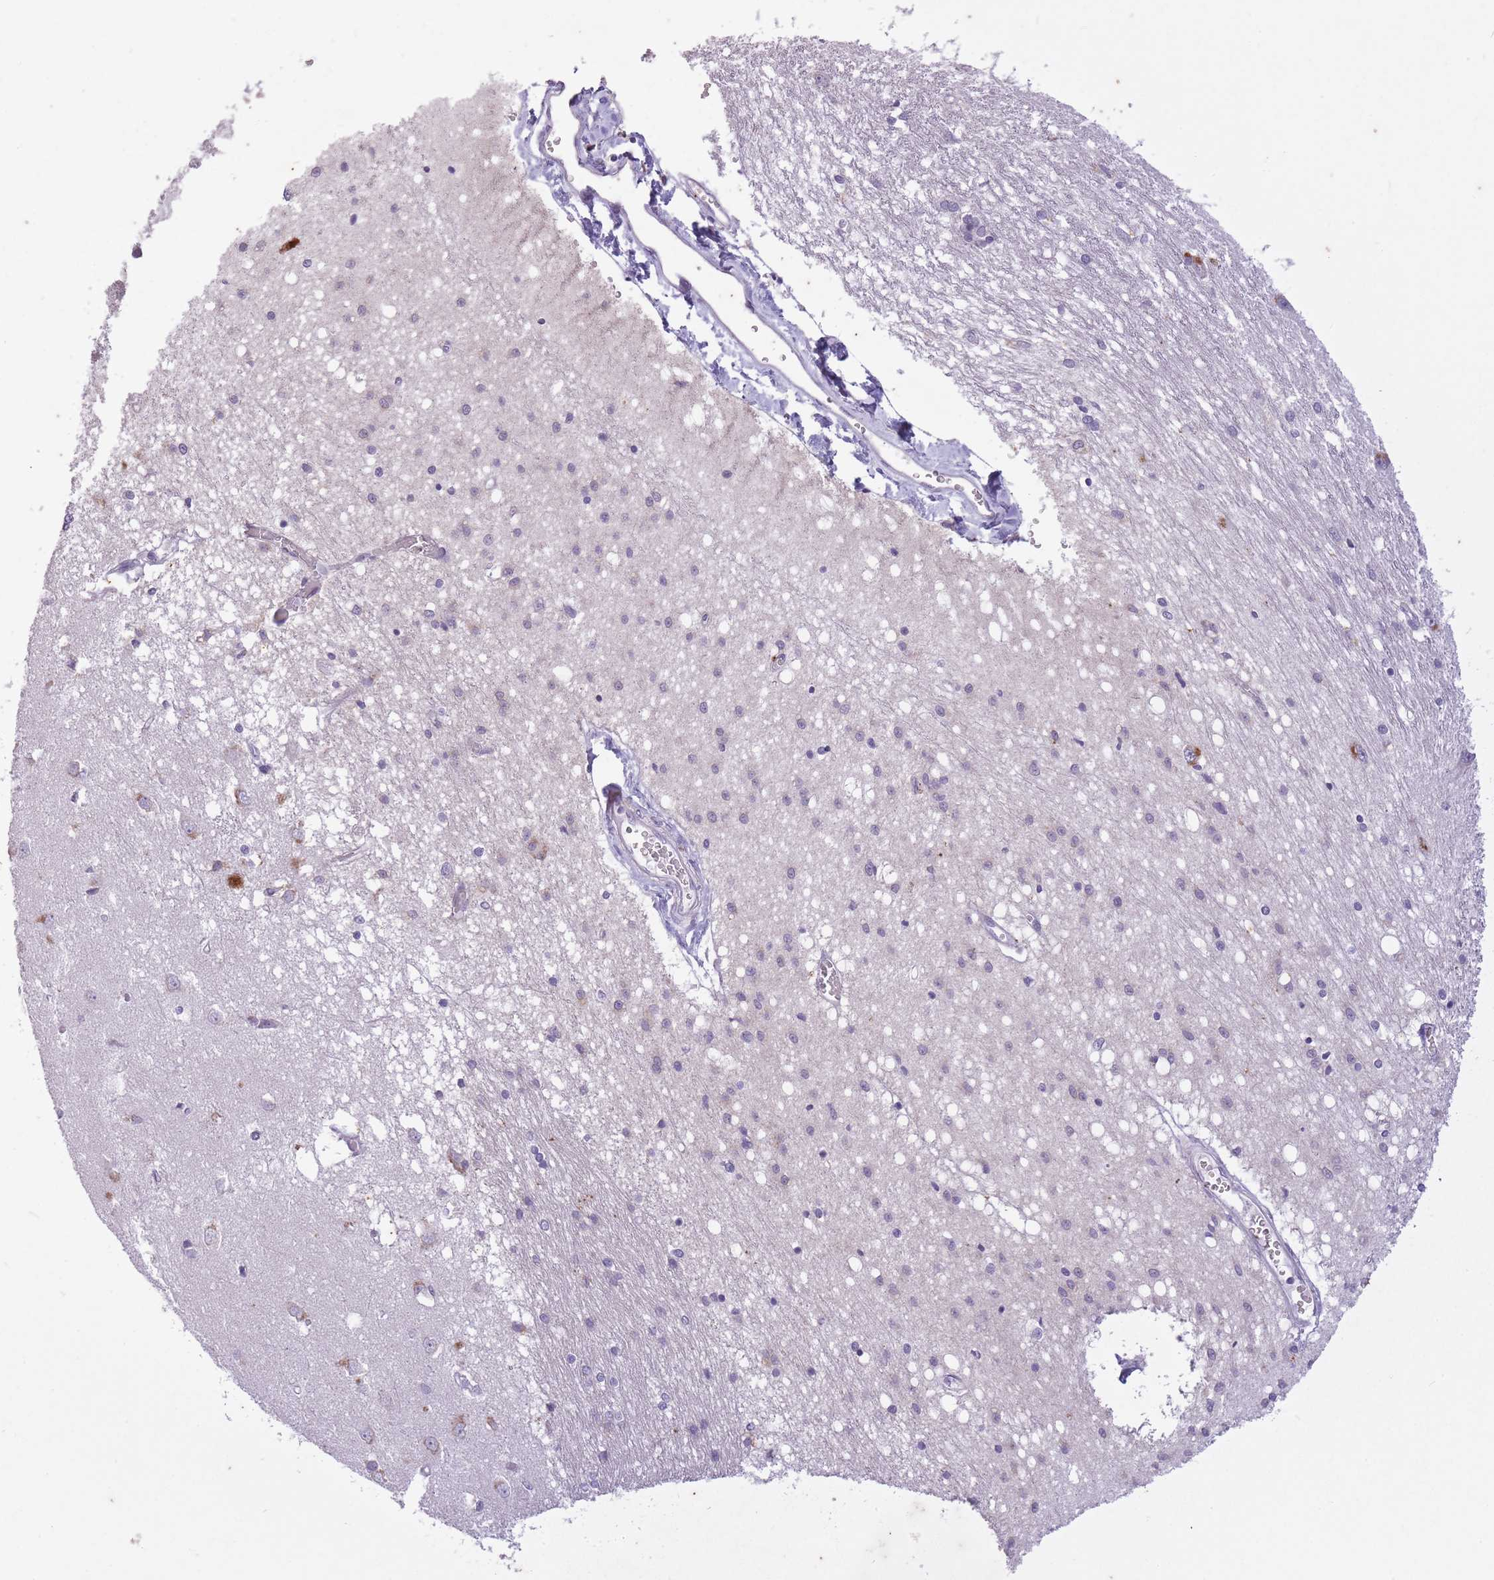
{"staining": {"intensity": "negative", "quantity": "none", "location": "none"}, "tissue": "caudate", "cell_type": "Glial cells", "image_type": "normal", "snomed": [{"axis": "morphology", "description": "Normal tissue, NOS"}, {"axis": "topography", "description": "Lateral ventricle wall"}], "caption": "This is a photomicrograph of immunohistochemistry (IHC) staining of unremarkable caudate, which shows no expression in glial cells. (DAB (3,3'-diaminobenzidine) immunohistochemistry (IHC), high magnification).", "gene": "CNTNAP3B", "patient": {"sex": "male", "age": 37}}